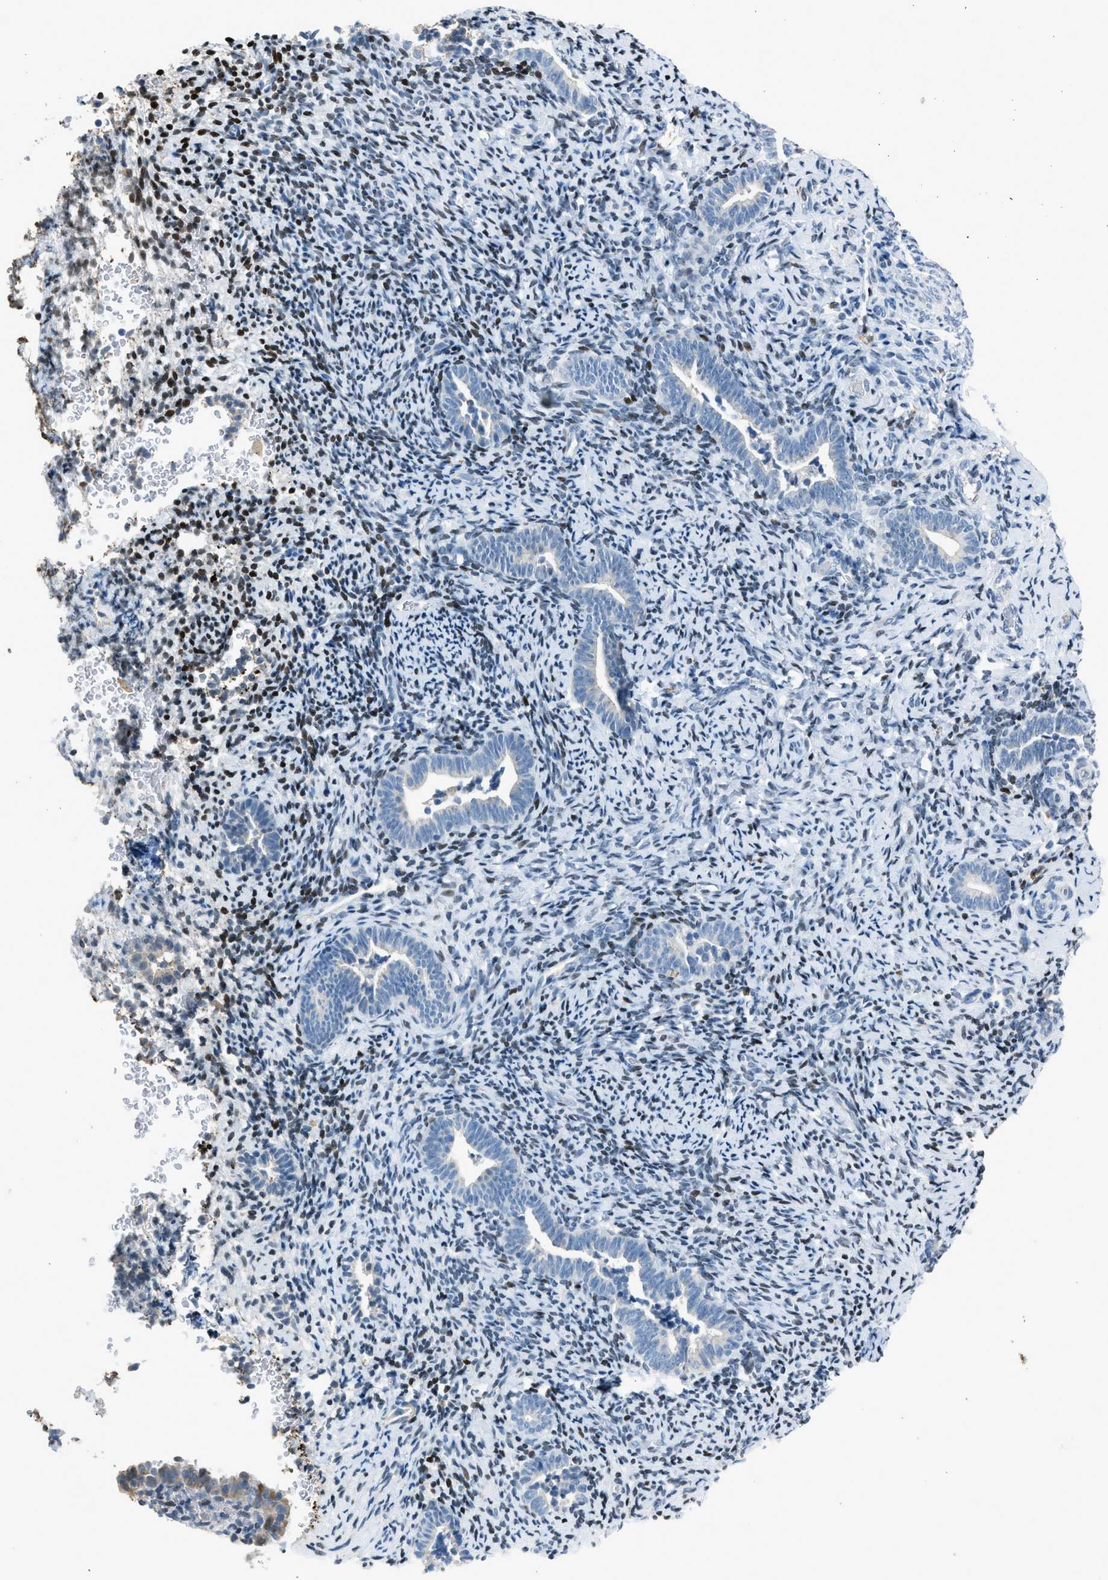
{"staining": {"intensity": "moderate", "quantity": "<25%", "location": "nuclear"}, "tissue": "endometrium", "cell_type": "Cells in endometrial stroma", "image_type": "normal", "snomed": [{"axis": "morphology", "description": "Normal tissue, NOS"}, {"axis": "topography", "description": "Endometrium"}], "caption": "The micrograph shows a brown stain indicating the presence of a protein in the nuclear of cells in endometrial stroma in endometrium. (DAB = brown stain, brightfield microscopy at high magnification).", "gene": "RNF41", "patient": {"sex": "female", "age": 51}}